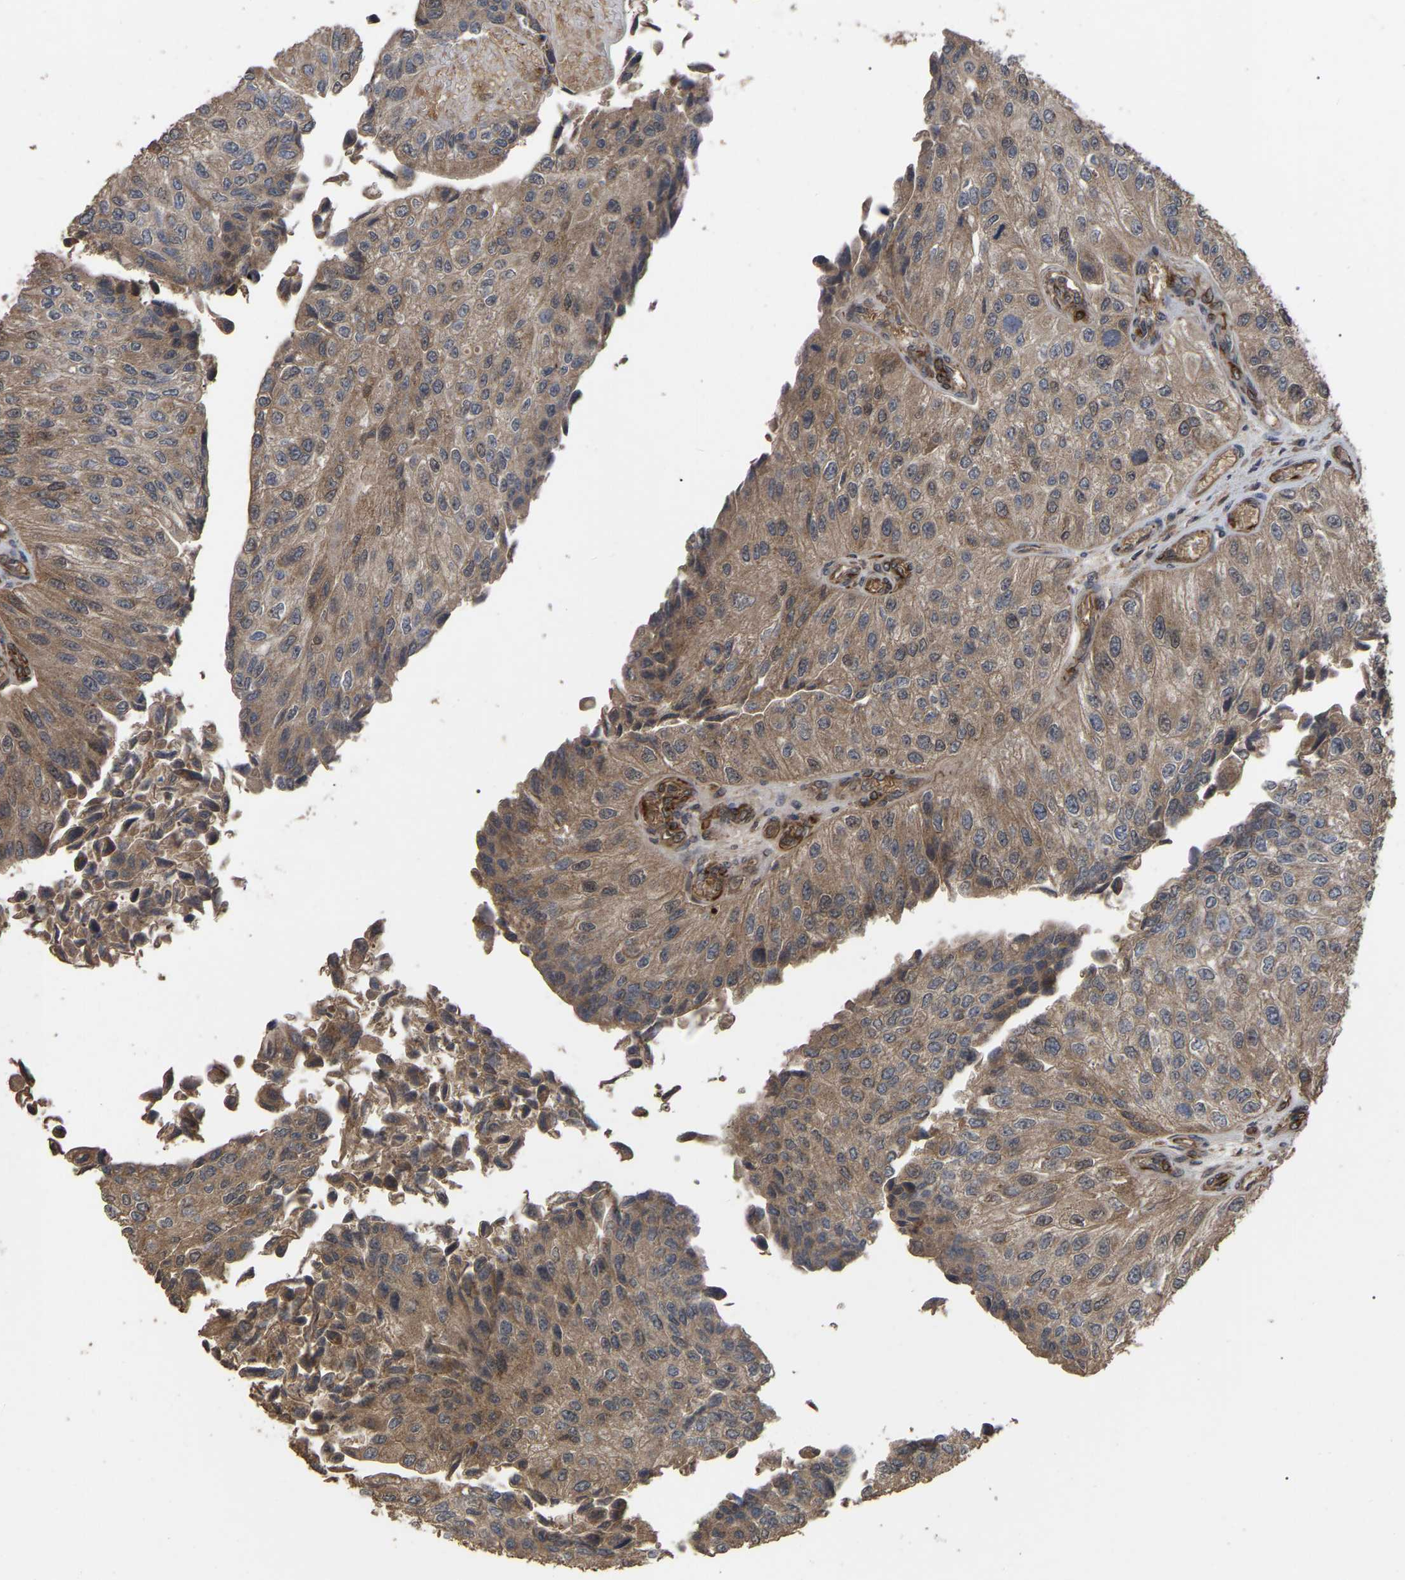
{"staining": {"intensity": "moderate", "quantity": ">75%", "location": "cytoplasmic/membranous"}, "tissue": "urothelial cancer", "cell_type": "Tumor cells", "image_type": "cancer", "snomed": [{"axis": "morphology", "description": "Urothelial carcinoma, High grade"}, {"axis": "topography", "description": "Kidney"}, {"axis": "topography", "description": "Urinary bladder"}], "caption": "Protein staining of urothelial carcinoma (high-grade) tissue displays moderate cytoplasmic/membranous expression in approximately >75% of tumor cells.", "gene": "FAM161B", "patient": {"sex": "male", "age": 77}}